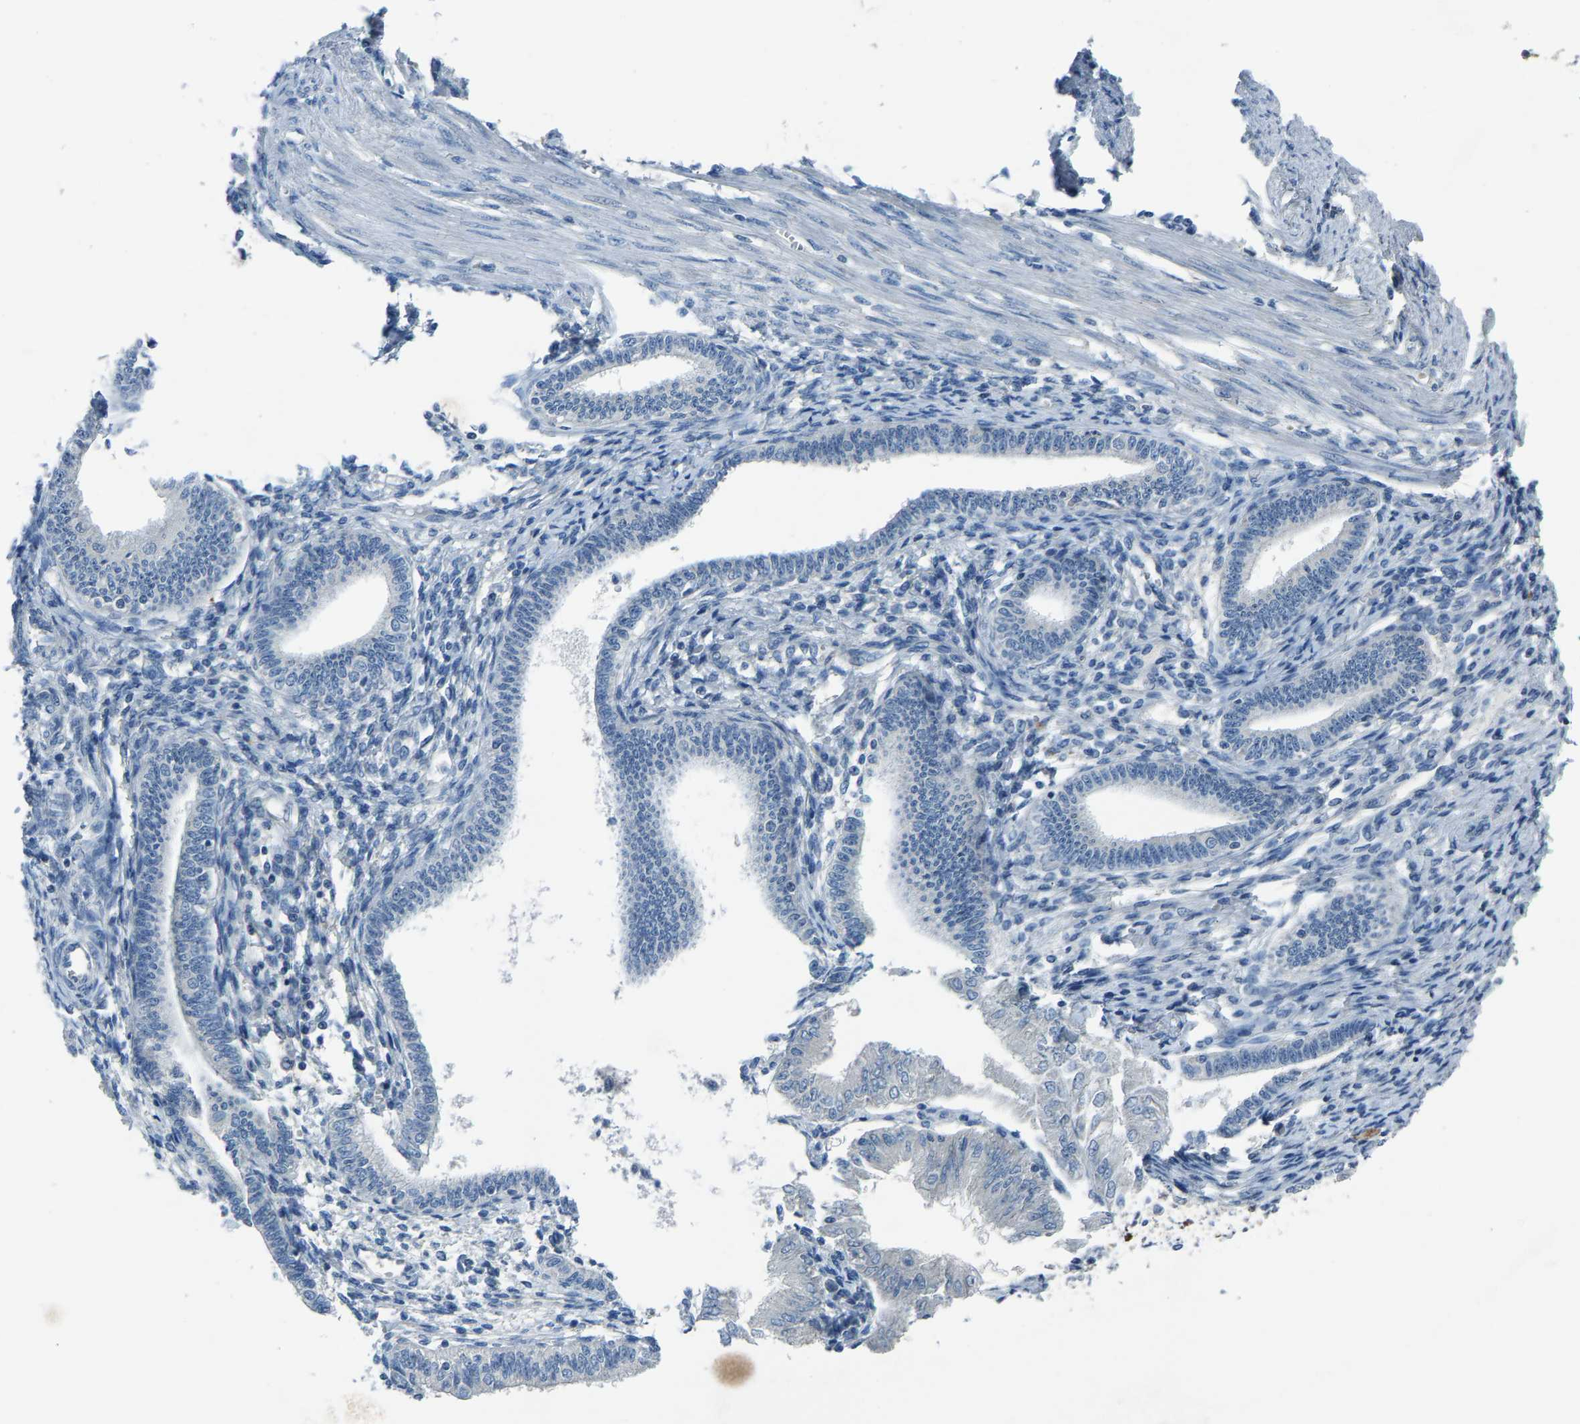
{"staining": {"intensity": "negative", "quantity": "none", "location": "none"}, "tissue": "endometrial cancer", "cell_type": "Tumor cells", "image_type": "cancer", "snomed": [{"axis": "morphology", "description": "Adenocarcinoma, NOS"}, {"axis": "topography", "description": "Endometrium"}], "caption": "Micrograph shows no significant protein staining in tumor cells of endometrial cancer.", "gene": "ADAM2", "patient": {"sex": "female", "age": 53}}